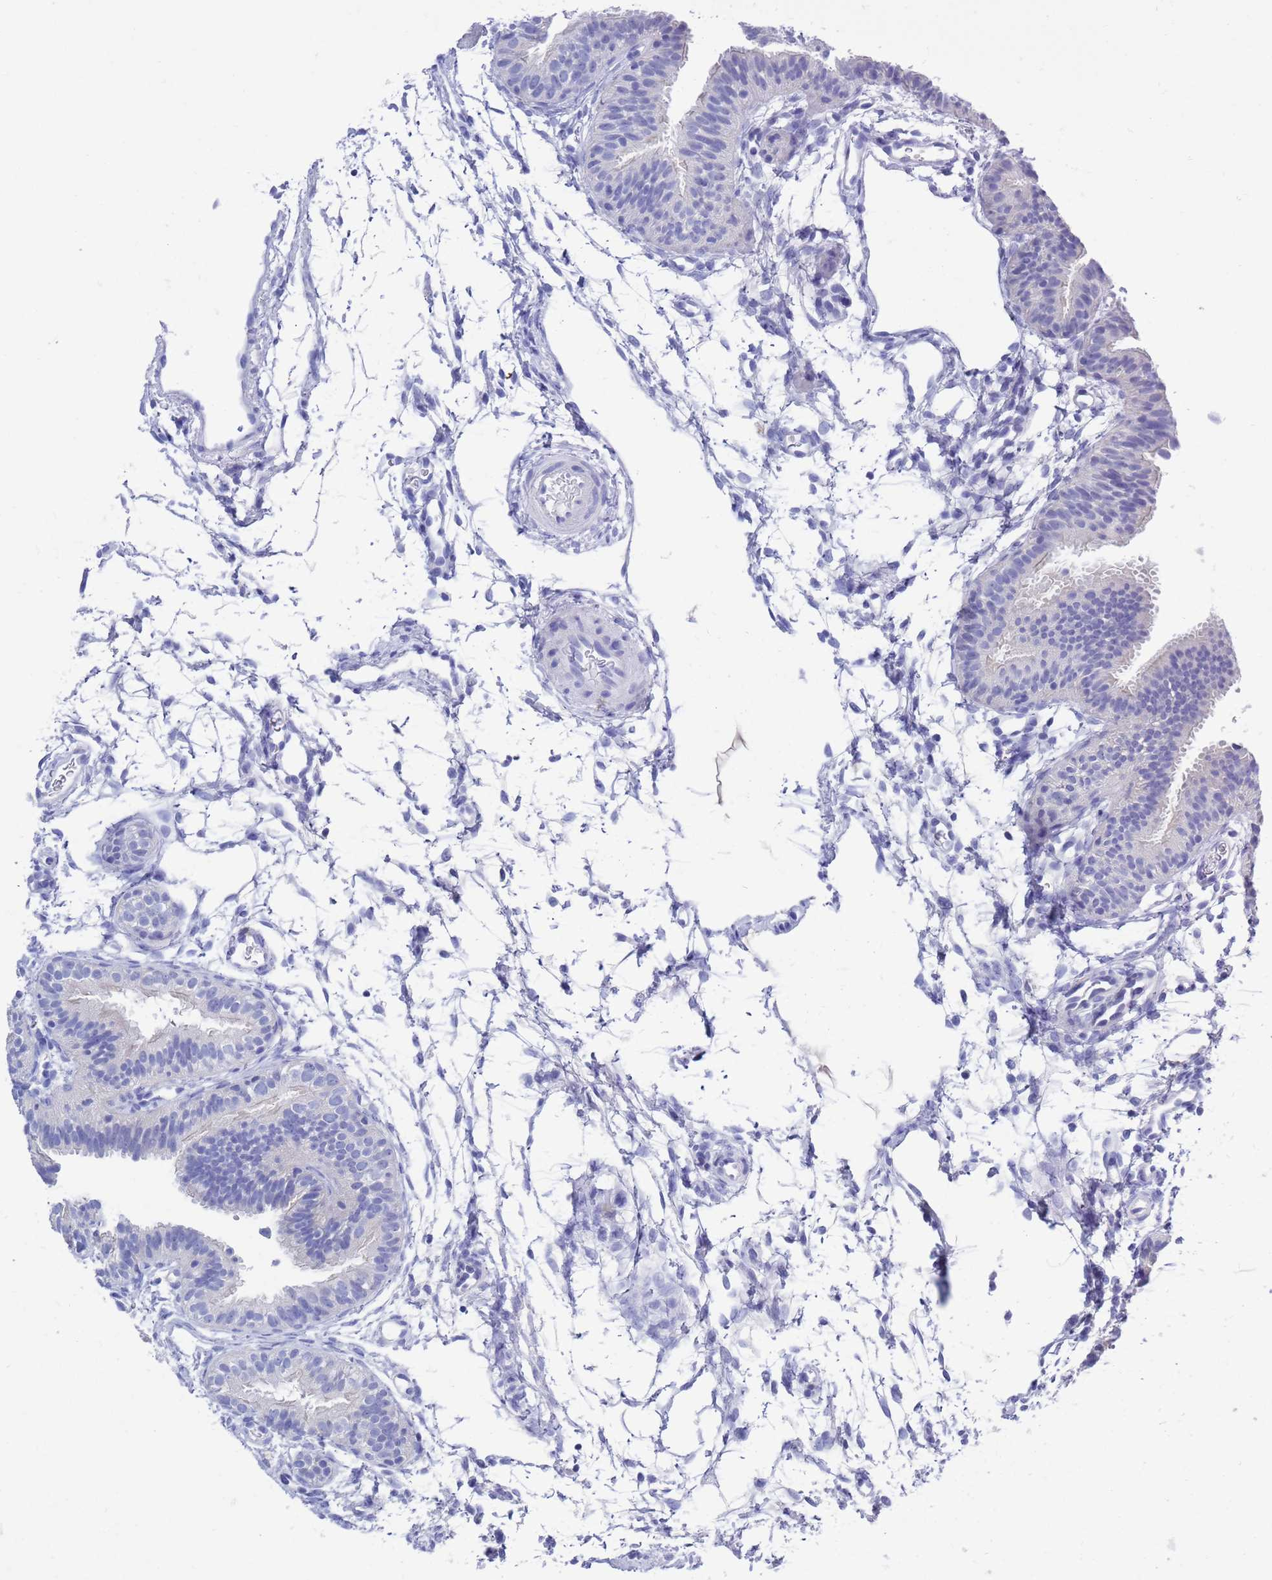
{"staining": {"intensity": "negative", "quantity": "none", "location": "none"}, "tissue": "fallopian tube", "cell_type": "Glandular cells", "image_type": "normal", "snomed": [{"axis": "morphology", "description": "Normal tissue, NOS"}, {"axis": "topography", "description": "Fallopian tube"}], "caption": "Fallopian tube stained for a protein using immunohistochemistry displays no staining glandular cells.", "gene": "MTMR2", "patient": {"sex": "female", "age": 35}}